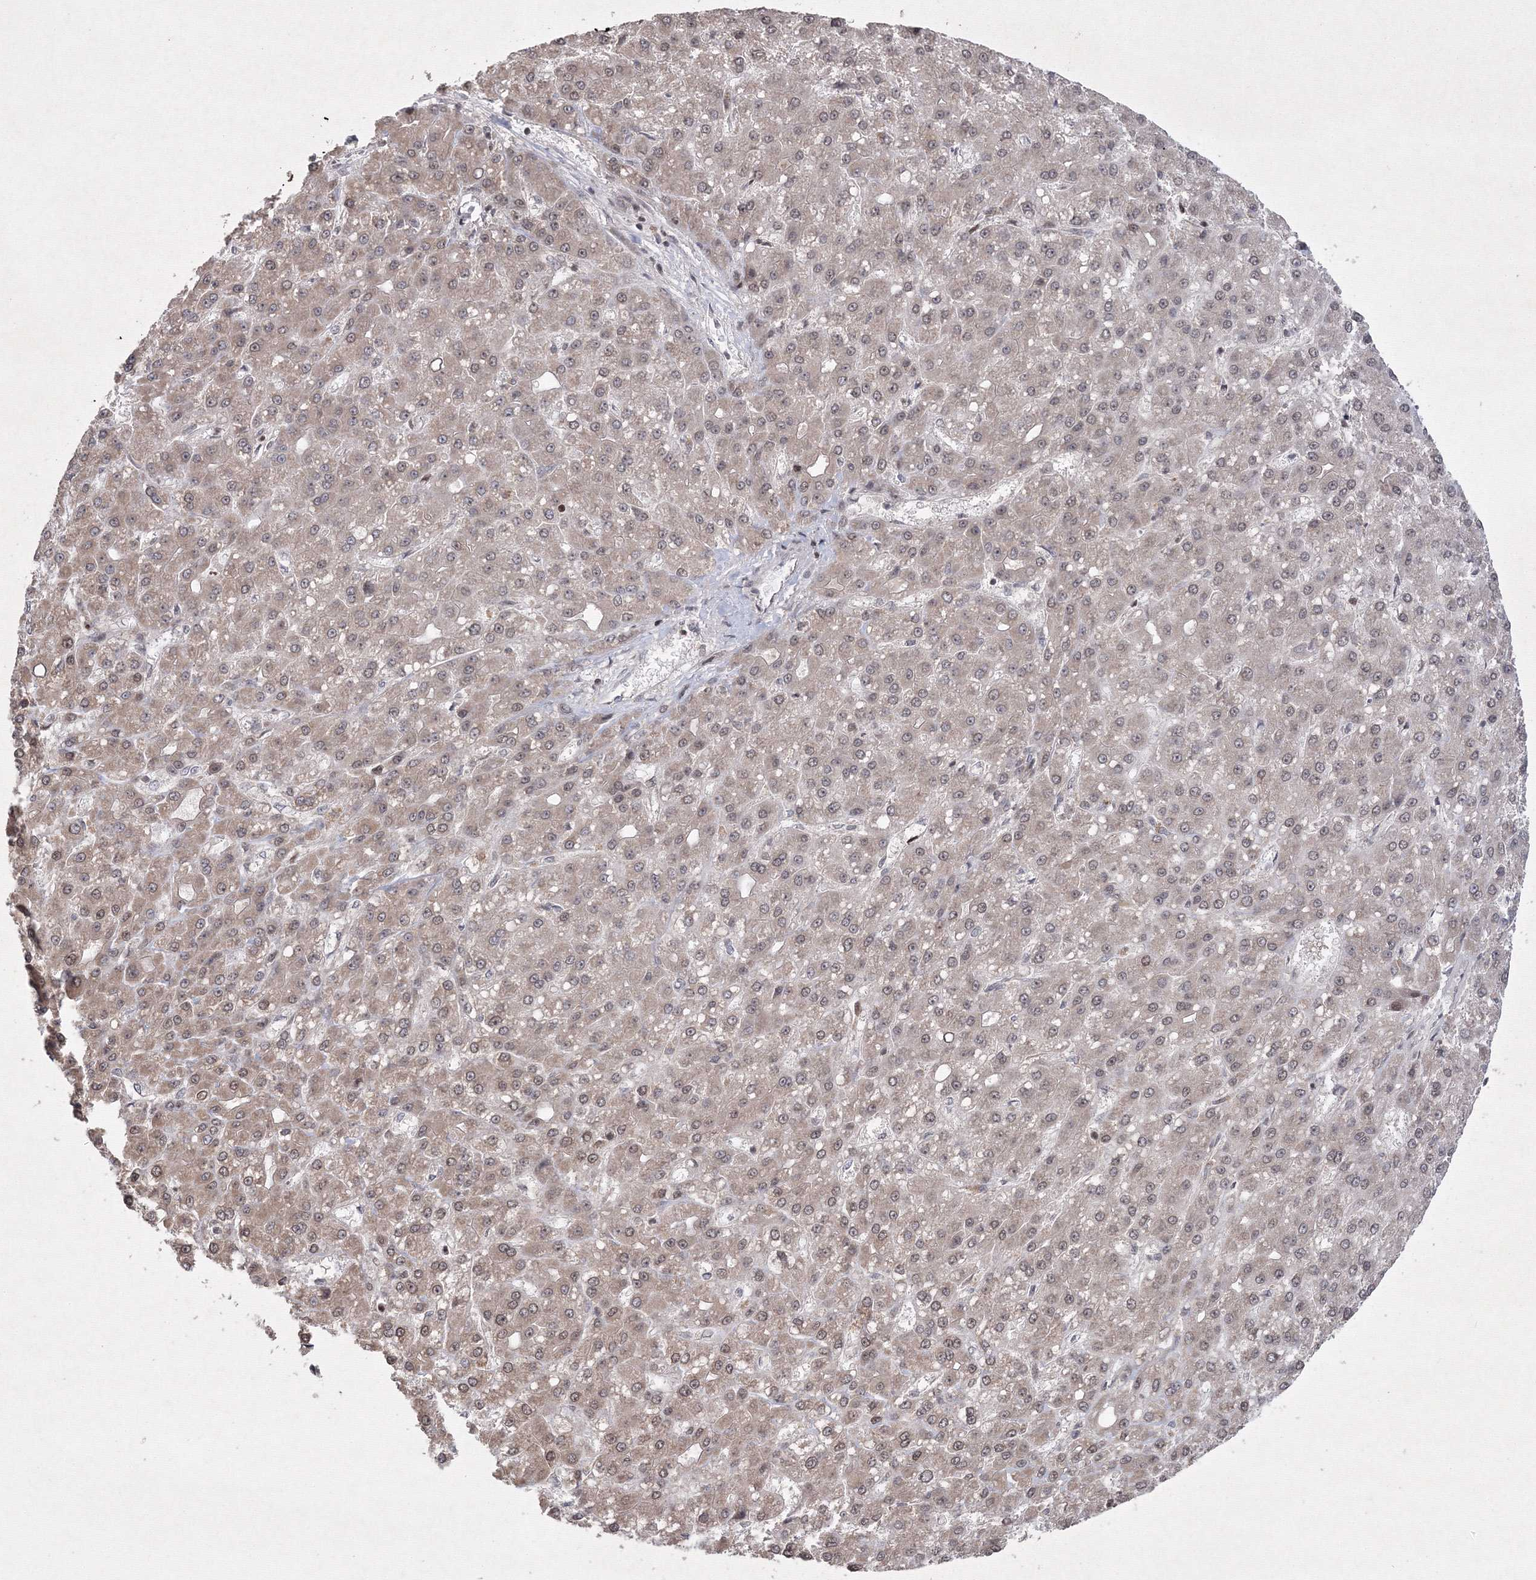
{"staining": {"intensity": "weak", "quantity": ">75%", "location": "cytoplasmic/membranous,nuclear"}, "tissue": "liver cancer", "cell_type": "Tumor cells", "image_type": "cancer", "snomed": [{"axis": "morphology", "description": "Carcinoma, Hepatocellular, NOS"}, {"axis": "topography", "description": "Liver"}], "caption": "Immunohistochemistry image of liver hepatocellular carcinoma stained for a protein (brown), which shows low levels of weak cytoplasmic/membranous and nuclear expression in approximately >75% of tumor cells.", "gene": "MKRN2", "patient": {"sex": "male", "age": 67}}